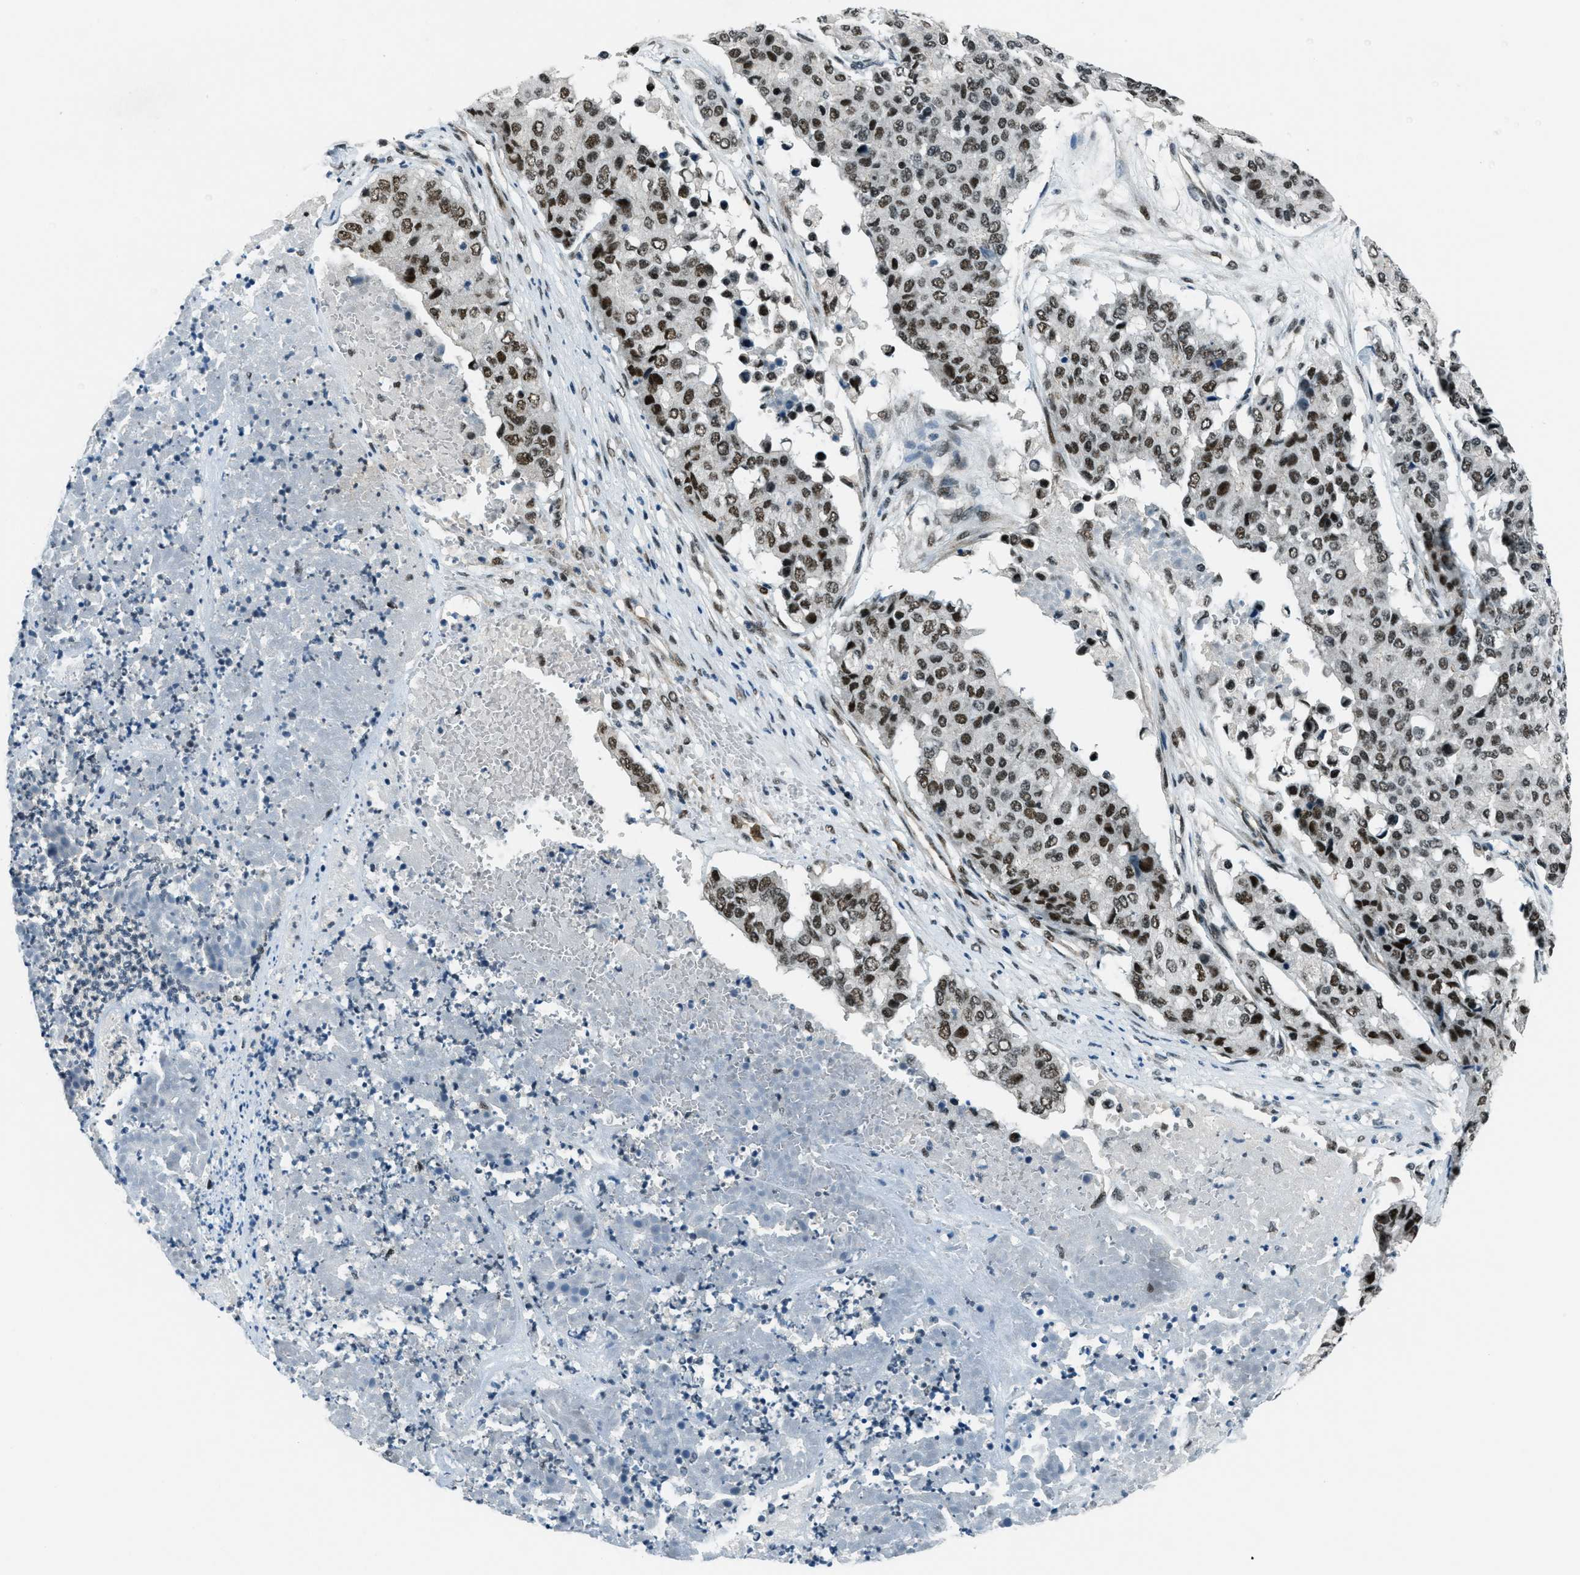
{"staining": {"intensity": "moderate", "quantity": ">75%", "location": "nuclear"}, "tissue": "pancreatic cancer", "cell_type": "Tumor cells", "image_type": "cancer", "snomed": [{"axis": "morphology", "description": "Adenocarcinoma, NOS"}, {"axis": "topography", "description": "Pancreas"}], "caption": "A high-resolution micrograph shows IHC staining of pancreatic cancer (adenocarcinoma), which demonstrates moderate nuclear expression in approximately >75% of tumor cells.", "gene": "KLF6", "patient": {"sex": "male", "age": 50}}